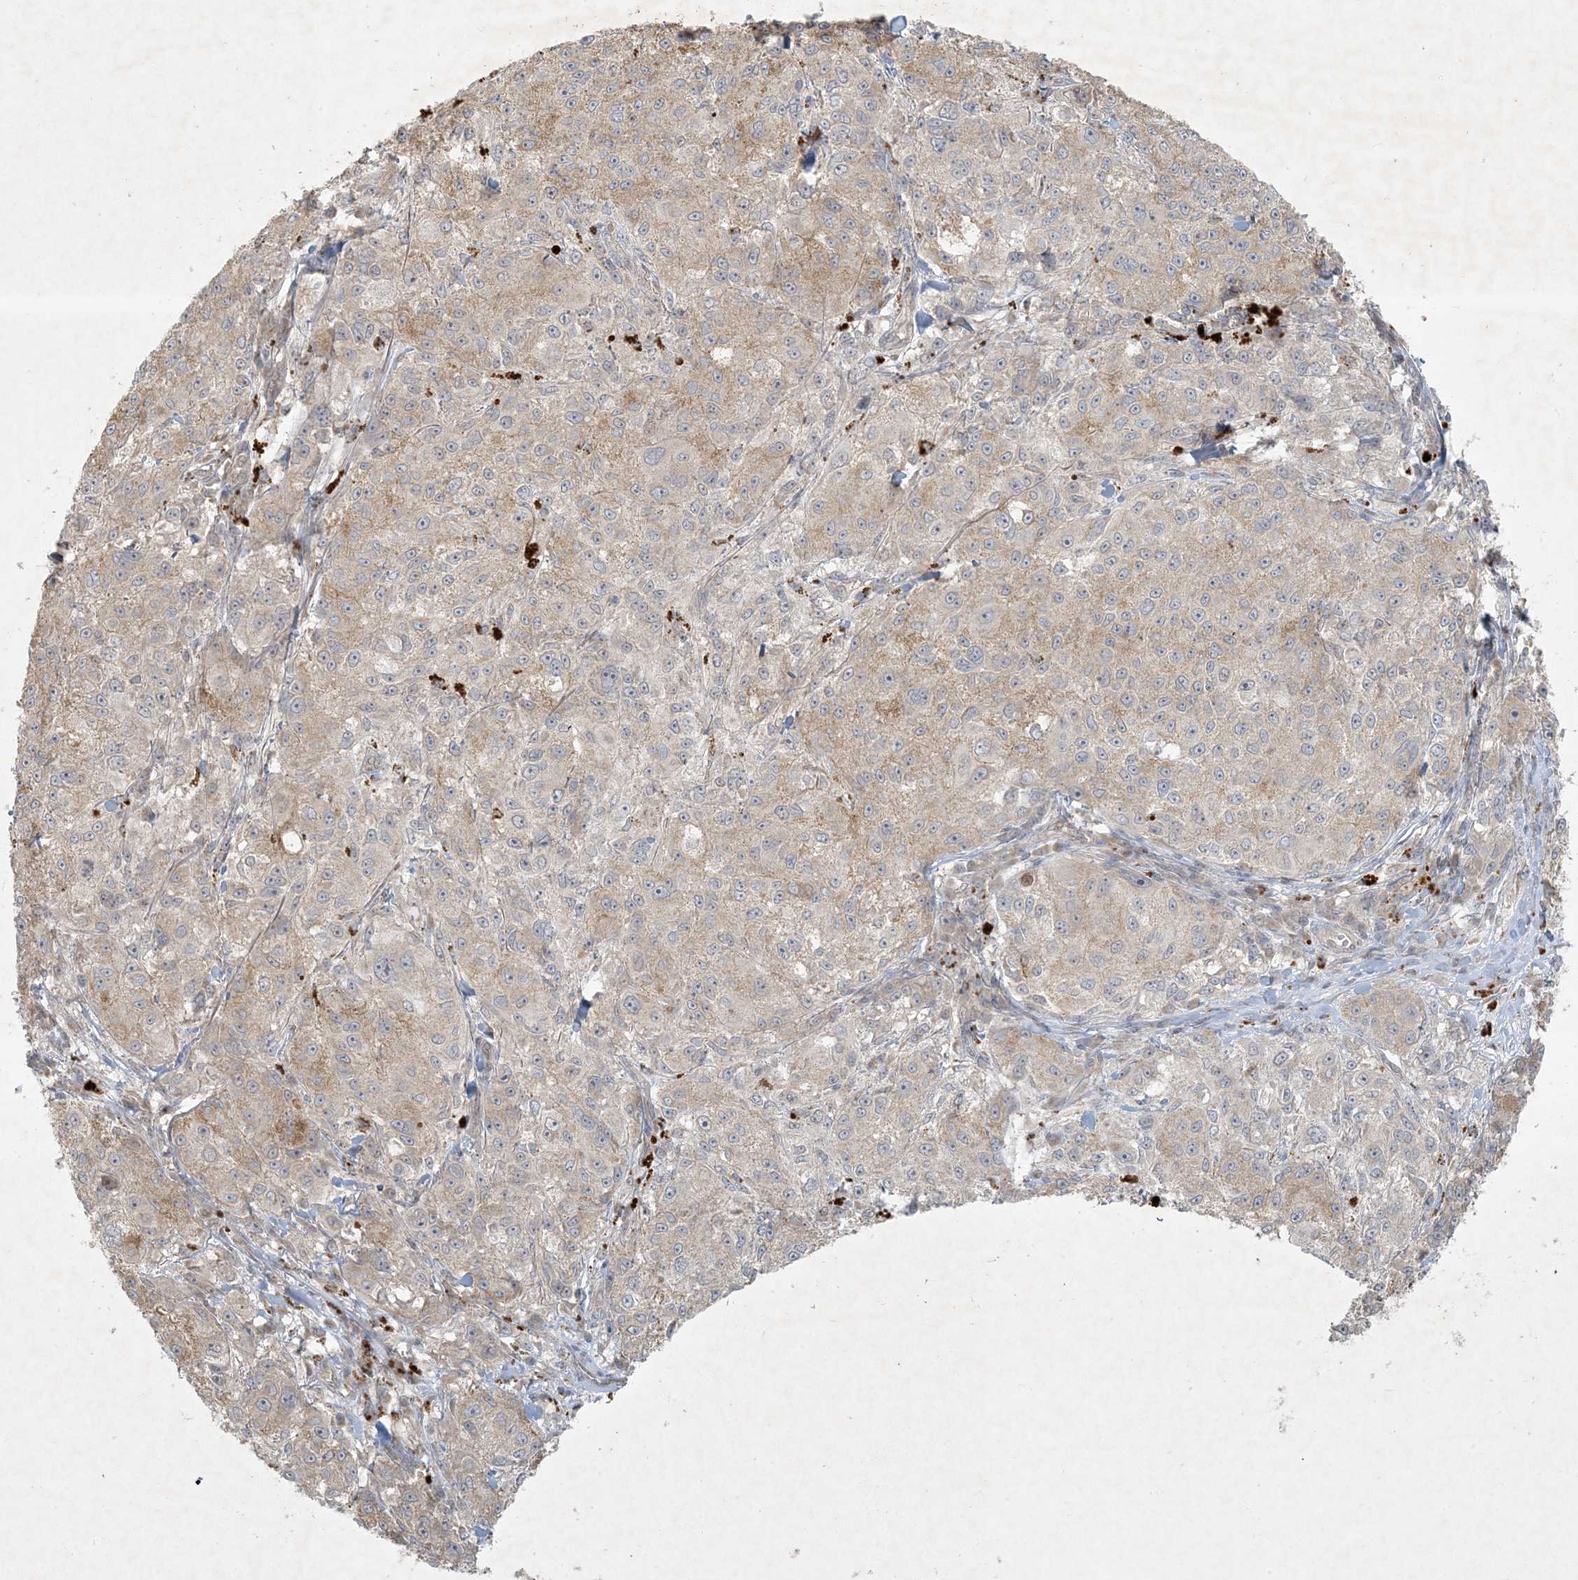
{"staining": {"intensity": "weak", "quantity": "25%-75%", "location": "cytoplasmic/membranous"}, "tissue": "melanoma", "cell_type": "Tumor cells", "image_type": "cancer", "snomed": [{"axis": "morphology", "description": "Necrosis, NOS"}, {"axis": "morphology", "description": "Malignant melanoma, NOS"}, {"axis": "topography", "description": "Skin"}], "caption": "Immunohistochemistry staining of malignant melanoma, which exhibits low levels of weak cytoplasmic/membranous staining in approximately 25%-75% of tumor cells indicating weak cytoplasmic/membranous protein staining. The staining was performed using DAB (3,3'-diaminobenzidine) (brown) for protein detection and nuclei were counterstained in hematoxylin (blue).", "gene": "BCORL1", "patient": {"sex": "female", "age": 87}}